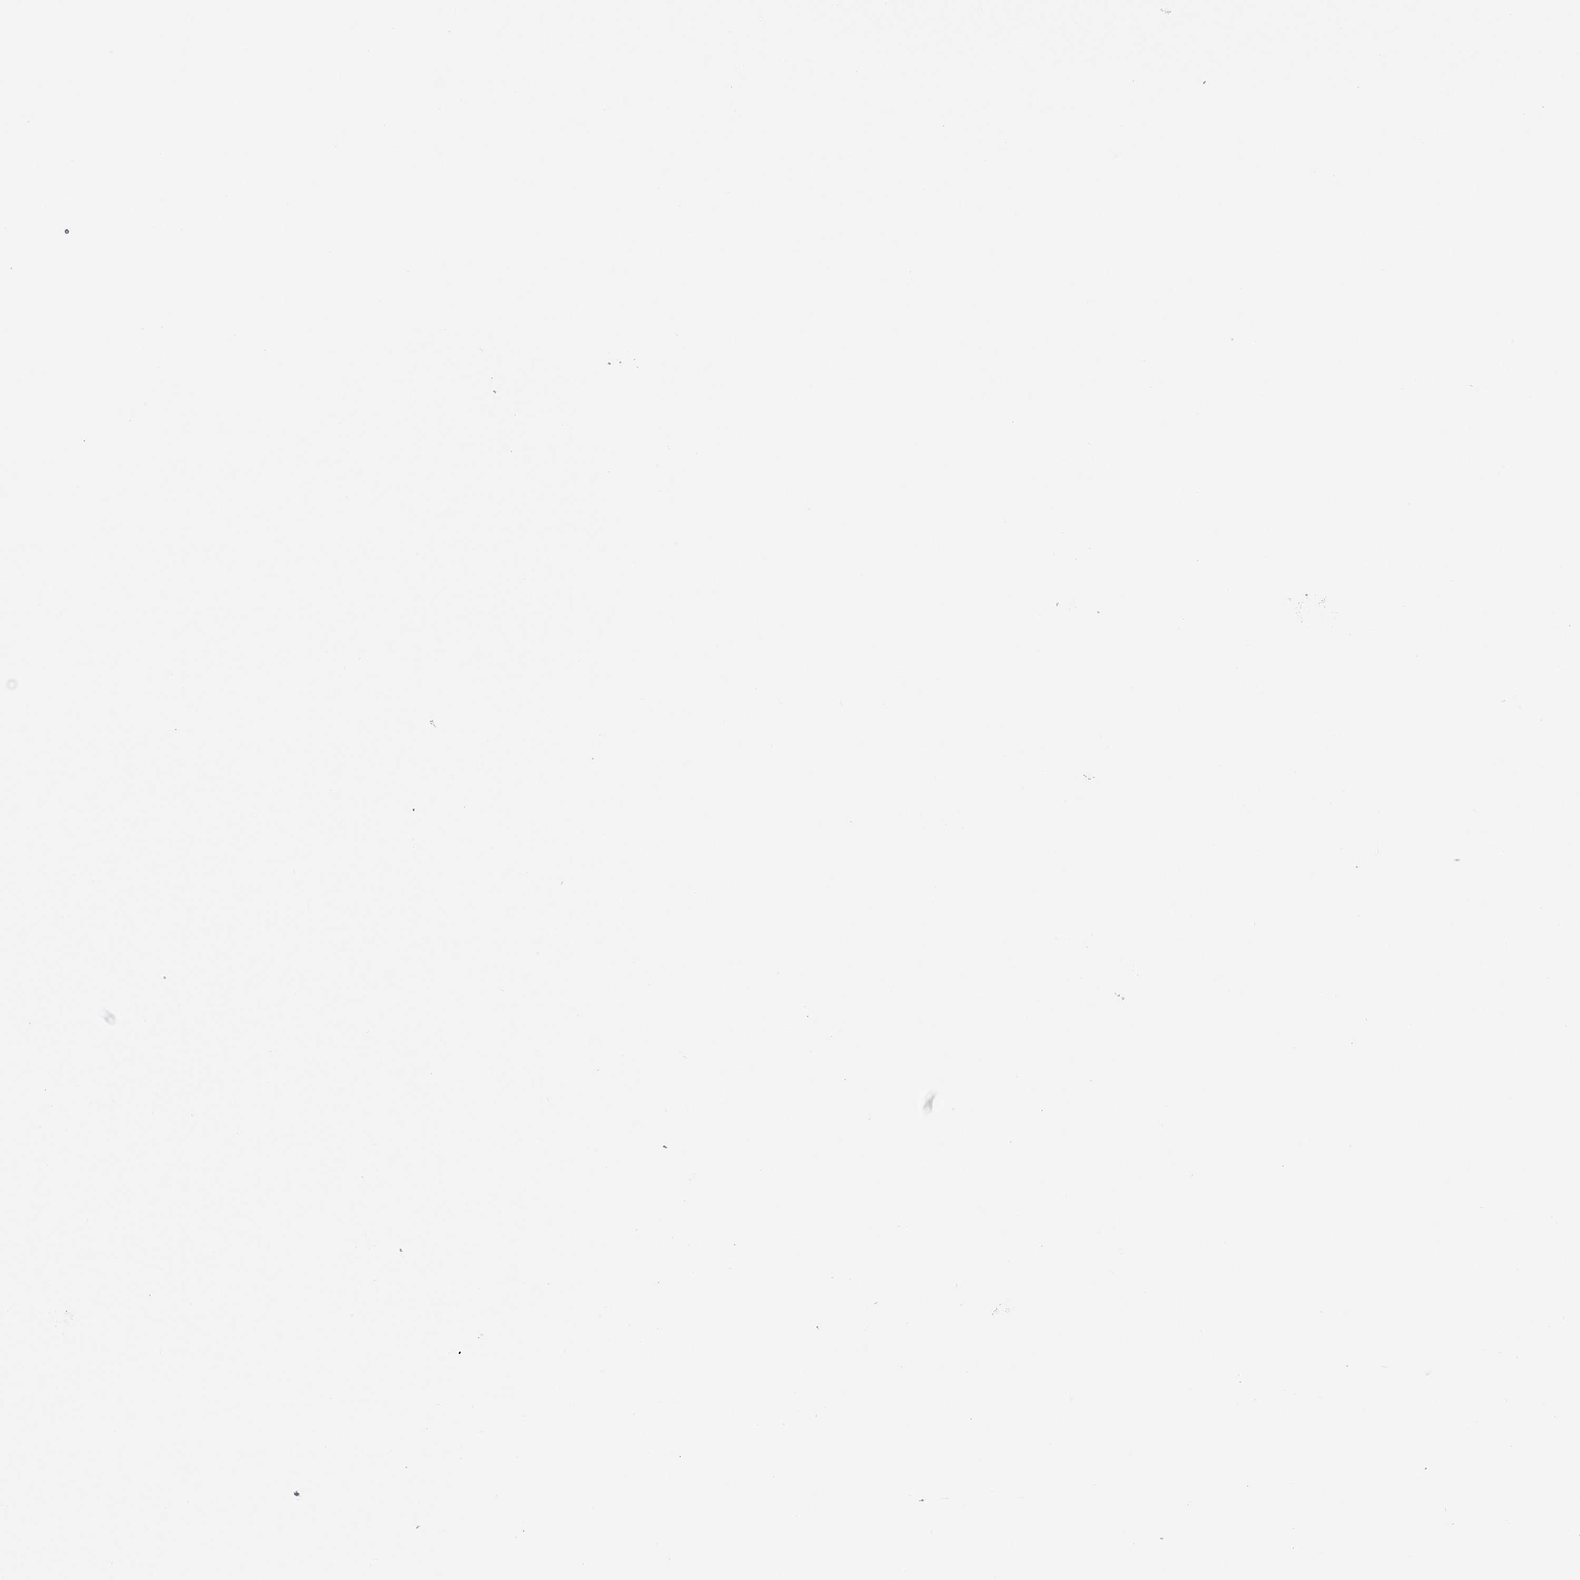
{"staining": {"intensity": "negative", "quantity": "none", "location": "none"}, "tissue": "prostate cancer", "cell_type": "Tumor cells", "image_type": "cancer", "snomed": [{"axis": "morphology", "description": "Adenocarcinoma, High grade"}, {"axis": "topography", "description": "Prostate"}], "caption": "Adenocarcinoma (high-grade) (prostate) stained for a protein using IHC demonstrates no positivity tumor cells.", "gene": "PRSS54", "patient": {"sex": "male", "age": 53}}